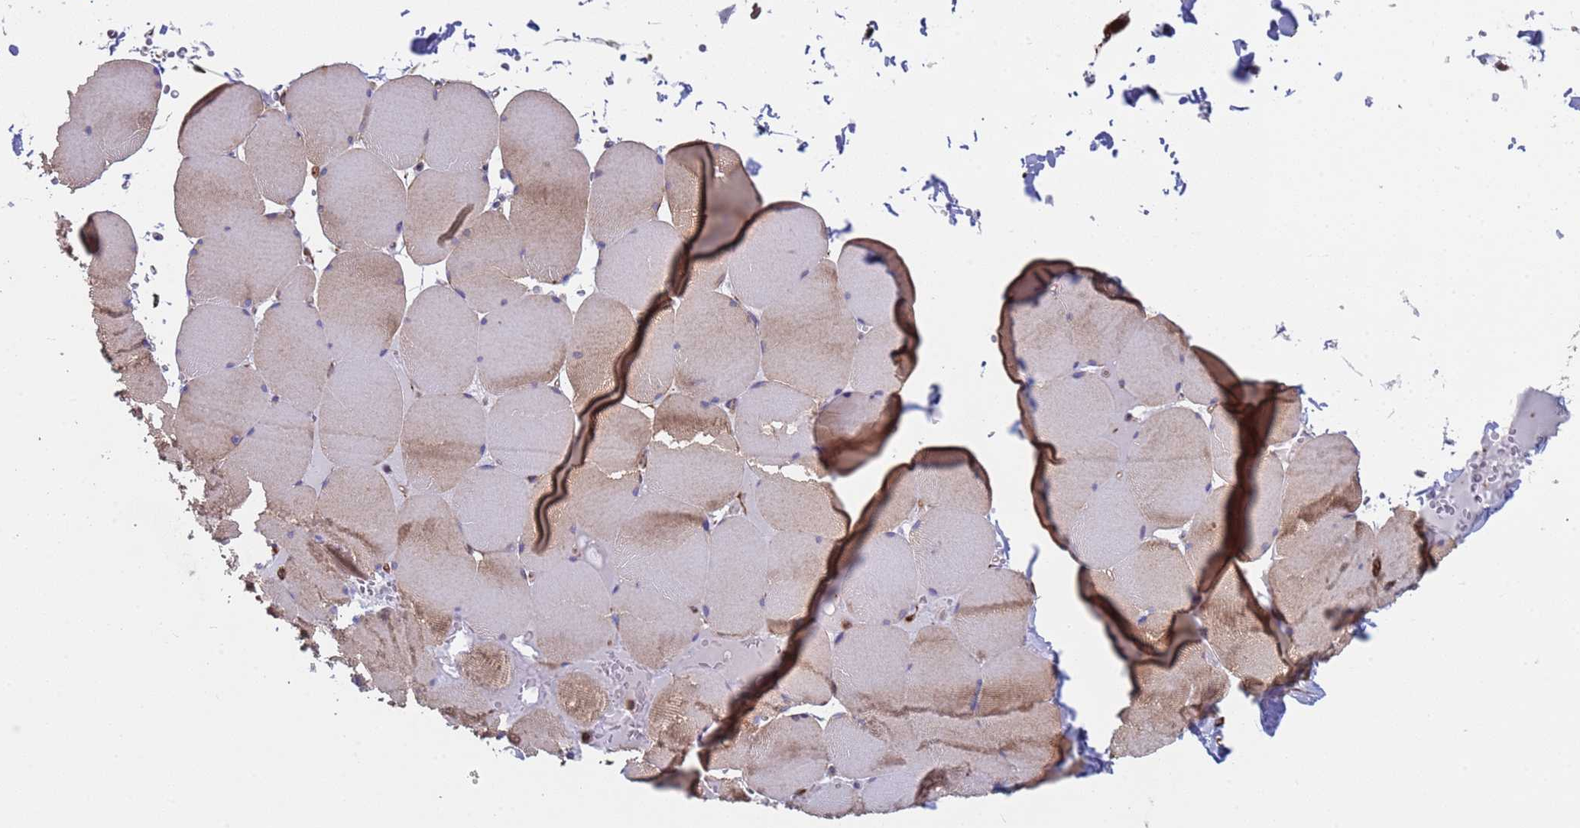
{"staining": {"intensity": "moderate", "quantity": "25%-75%", "location": "cytoplasmic/membranous"}, "tissue": "skeletal muscle", "cell_type": "Myocytes", "image_type": "normal", "snomed": [{"axis": "morphology", "description": "Normal tissue, NOS"}, {"axis": "topography", "description": "Skeletal muscle"}, {"axis": "topography", "description": "Head-Neck"}], "caption": "Immunohistochemistry (IHC) (DAB (3,3'-diaminobenzidine)) staining of unremarkable human skeletal muscle exhibits moderate cytoplasmic/membranous protein staining in approximately 25%-75% of myocytes.", "gene": "NUDT12", "patient": {"sex": "male", "age": 66}}